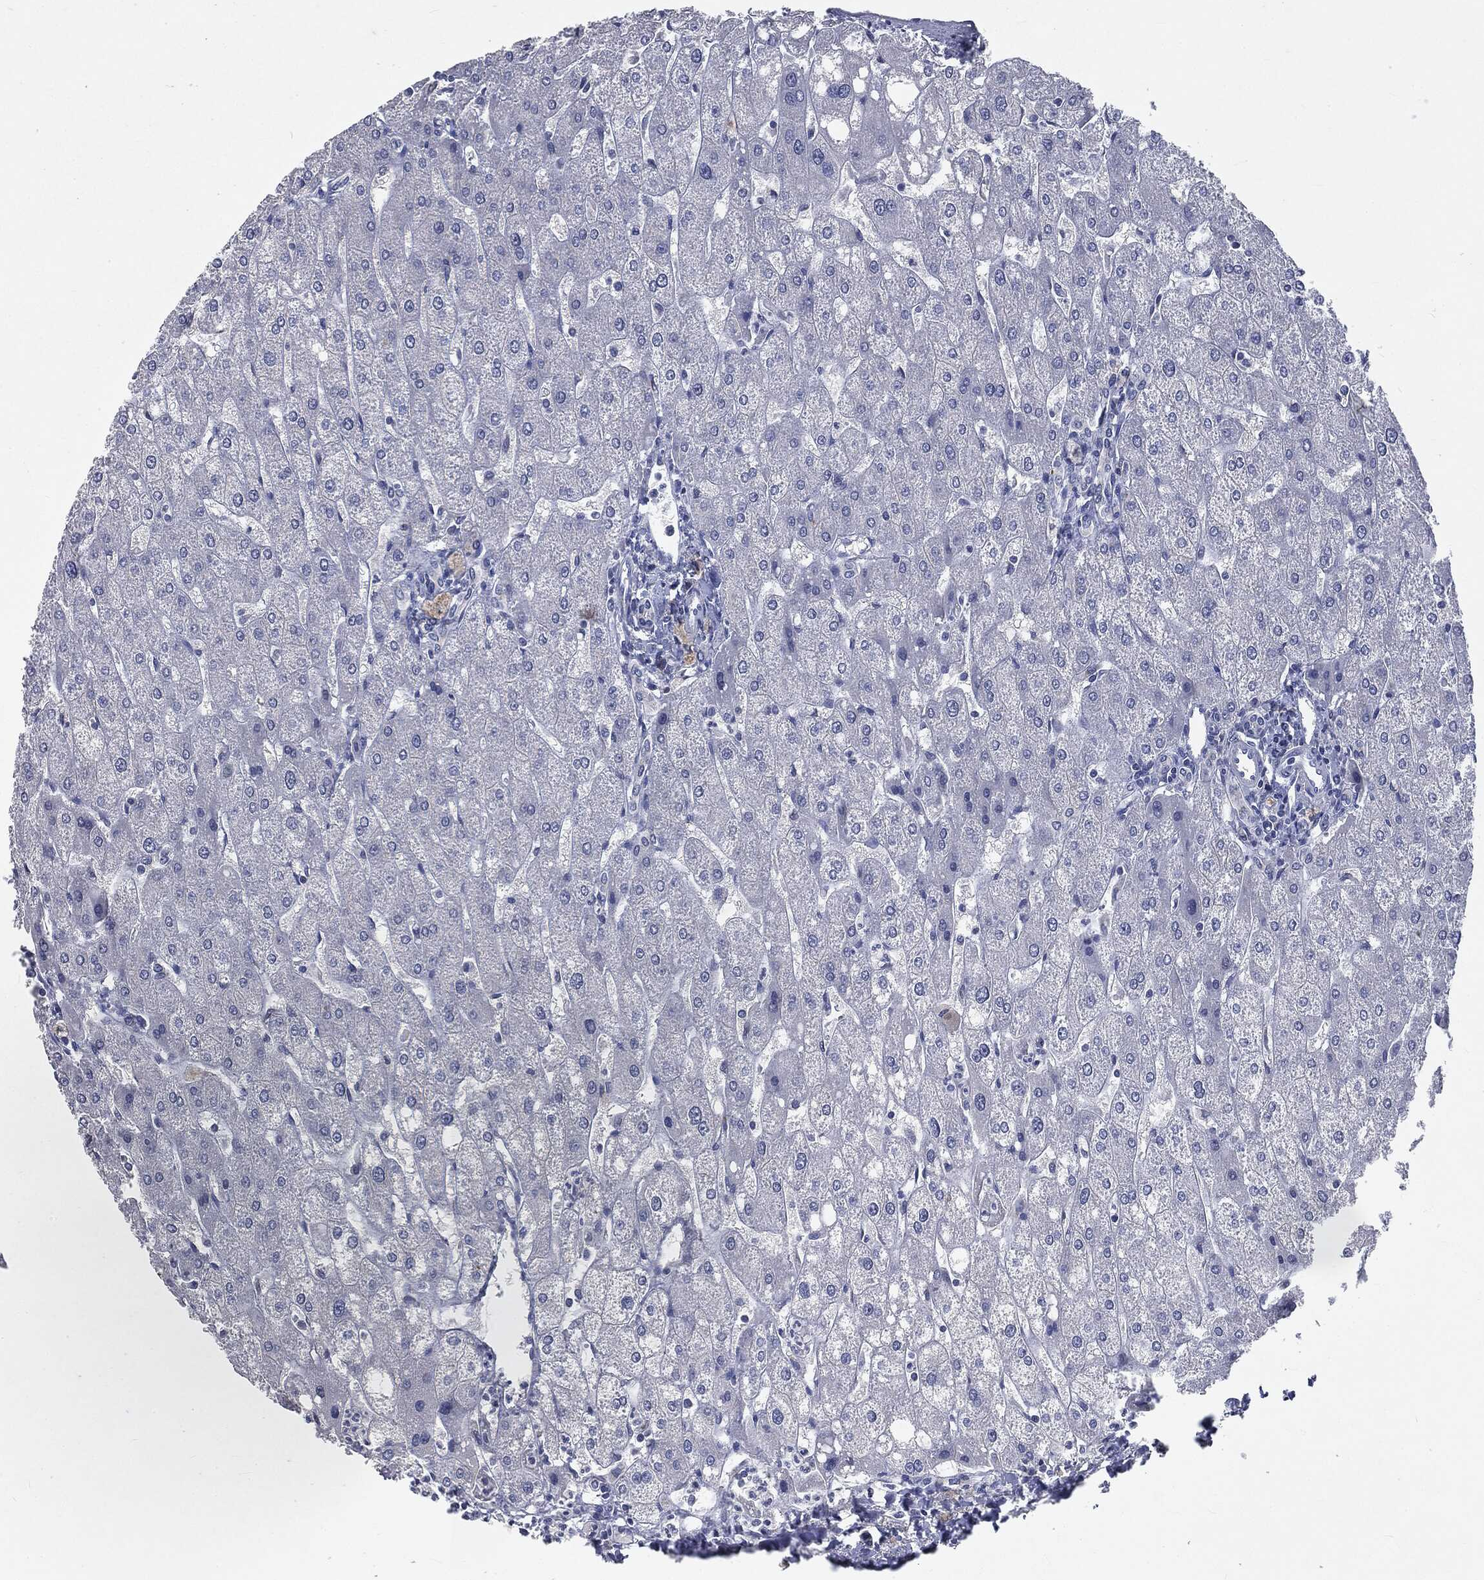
{"staining": {"intensity": "negative", "quantity": "none", "location": "none"}, "tissue": "liver", "cell_type": "Cholangiocytes", "image_type": "normal", "snomed": [{"axis": "morphology", "description": "Normal tissue, NOS"}, {"axis": "topography", "description": "Liver"}], "caption": "Protein analysis of normal liver reveals no significant positivity in cholangiocytes.", "gene": "CASD1", "patient": {"sex": "male", "age": 67}}